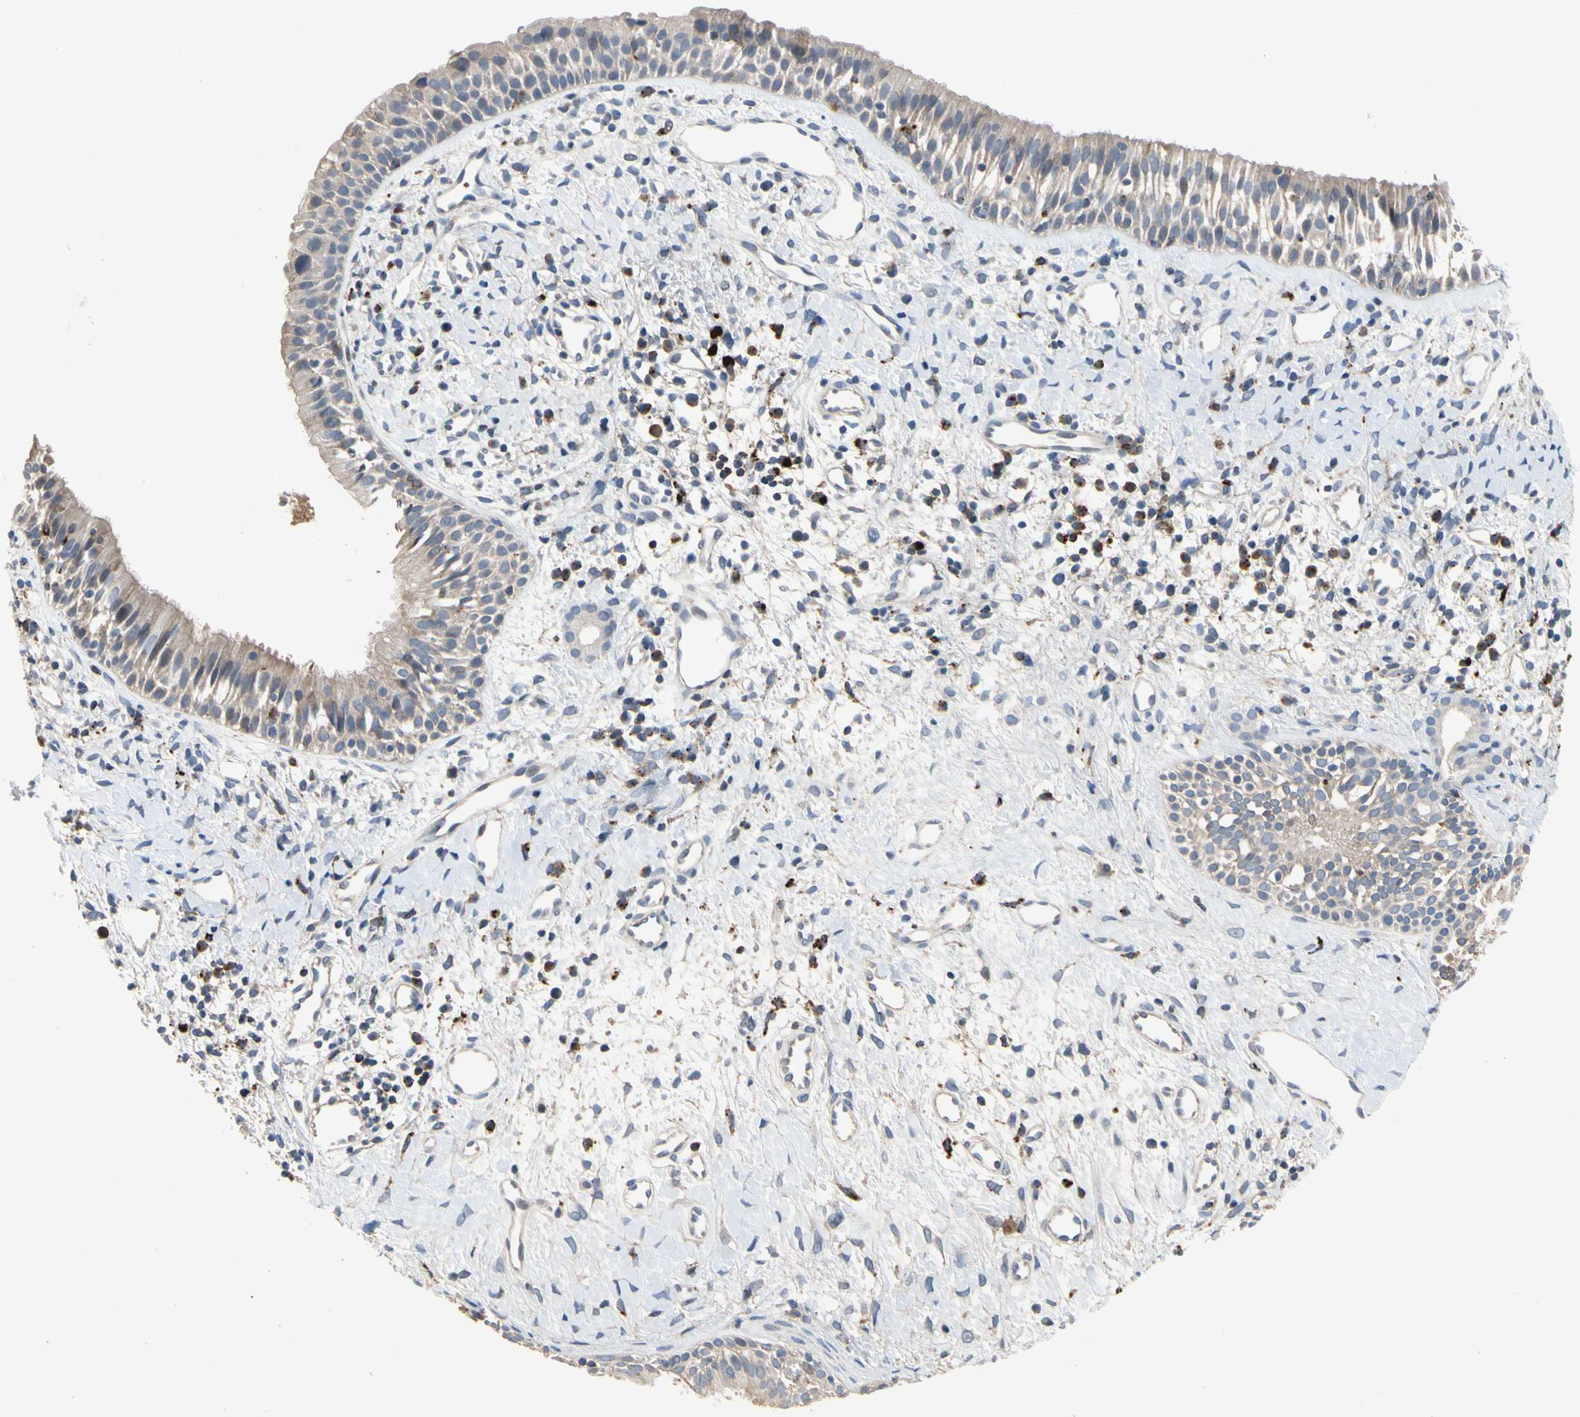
{"staining": {"intensity": "weak", "quantity": "25%-75%", "location": "cytoplasmic/membranous"}, "tissue": "nasopharynx", "cell_type": "Respiratory epithelial cells", "image_type": "normal", "snomed": [{"axis": "morphology", "description": "Normal tissue, NOS"}, {"axis": "topography", "description": "Nasopharynx"}], "caption": "Nasopharynx stained for a protein reveals weak cytoplasmic/membranous positivity in respiratory epithelial cells. (DAB (3,3'-diaminobenzidine) IHC with brightfield microscopy, high magnification).", "gene": "ADA2", "patient": {"sex": "male", "age": 22}}